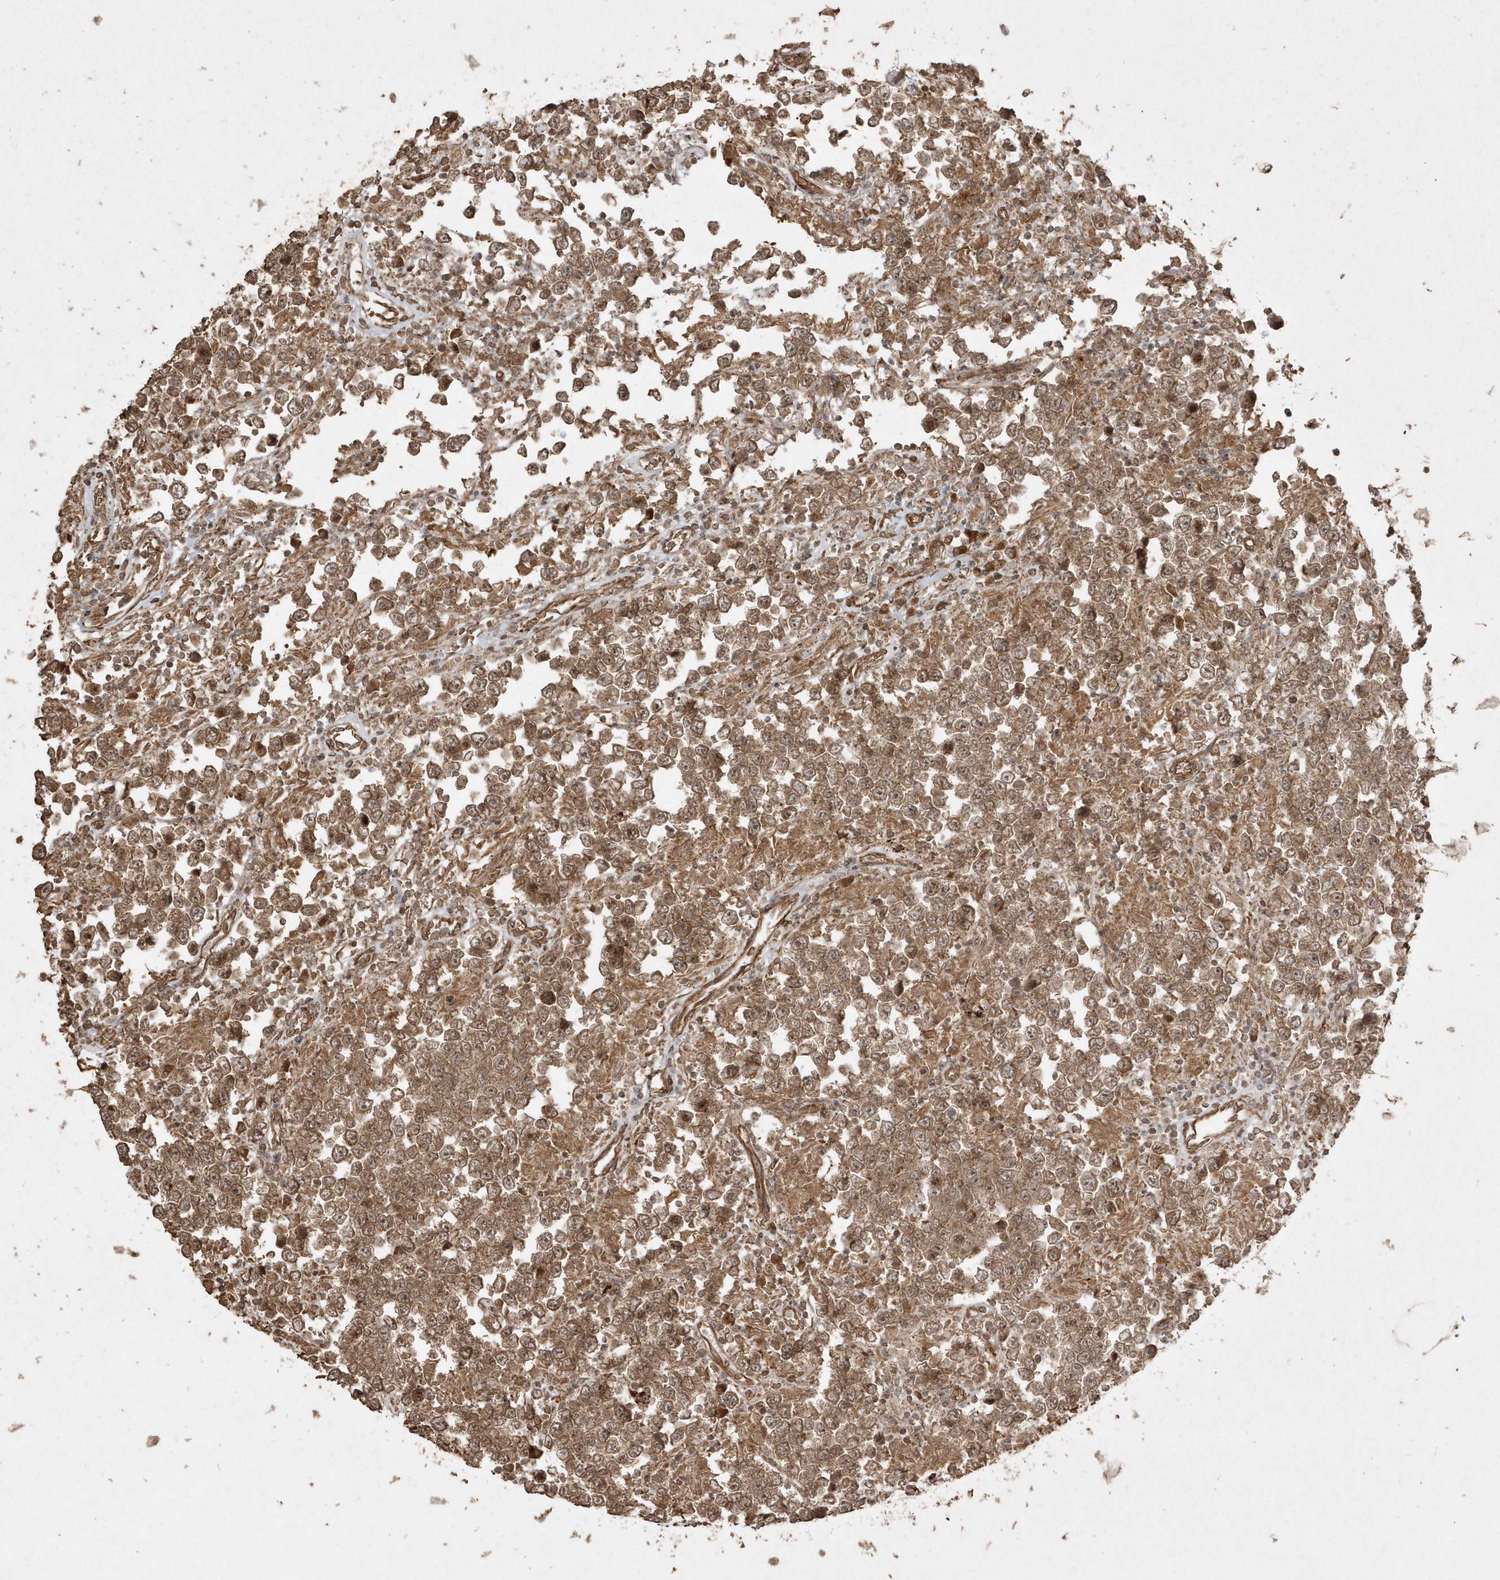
{"staining": {"intensity": "moderate", "quantity": ">75%", "location": "cytoplasmic/membranous,nuclear"}, "tissue": "testis cancer", "cell_type": "Tumor cells", "image_type": "cancer", "snomed": [{"axis": "morphology", "description": "Normal tissue, NOS"}, {"axis": "morphology", "description": "Urothelial carcinoma, High grade"}, {"axis": "morphology", "description": "Seminoma, NOS"}, {"axis": "morphology", "description": "Carcinoma, Embryonal, NOS"}, {"axis": "topography", "description": "Urinary bladder"}, {"axis": "topography", "description": "Testis"}], "caption": "Moderate cytoplasmic/membranous and nuclear staining for a protein is present in approximately >75% of tumor cells of high-grade urothelial carcinoma (testis) using immunohistochemistry.", "gene": "AVPI1", "patient": {"sex": "male", "age": 41}}